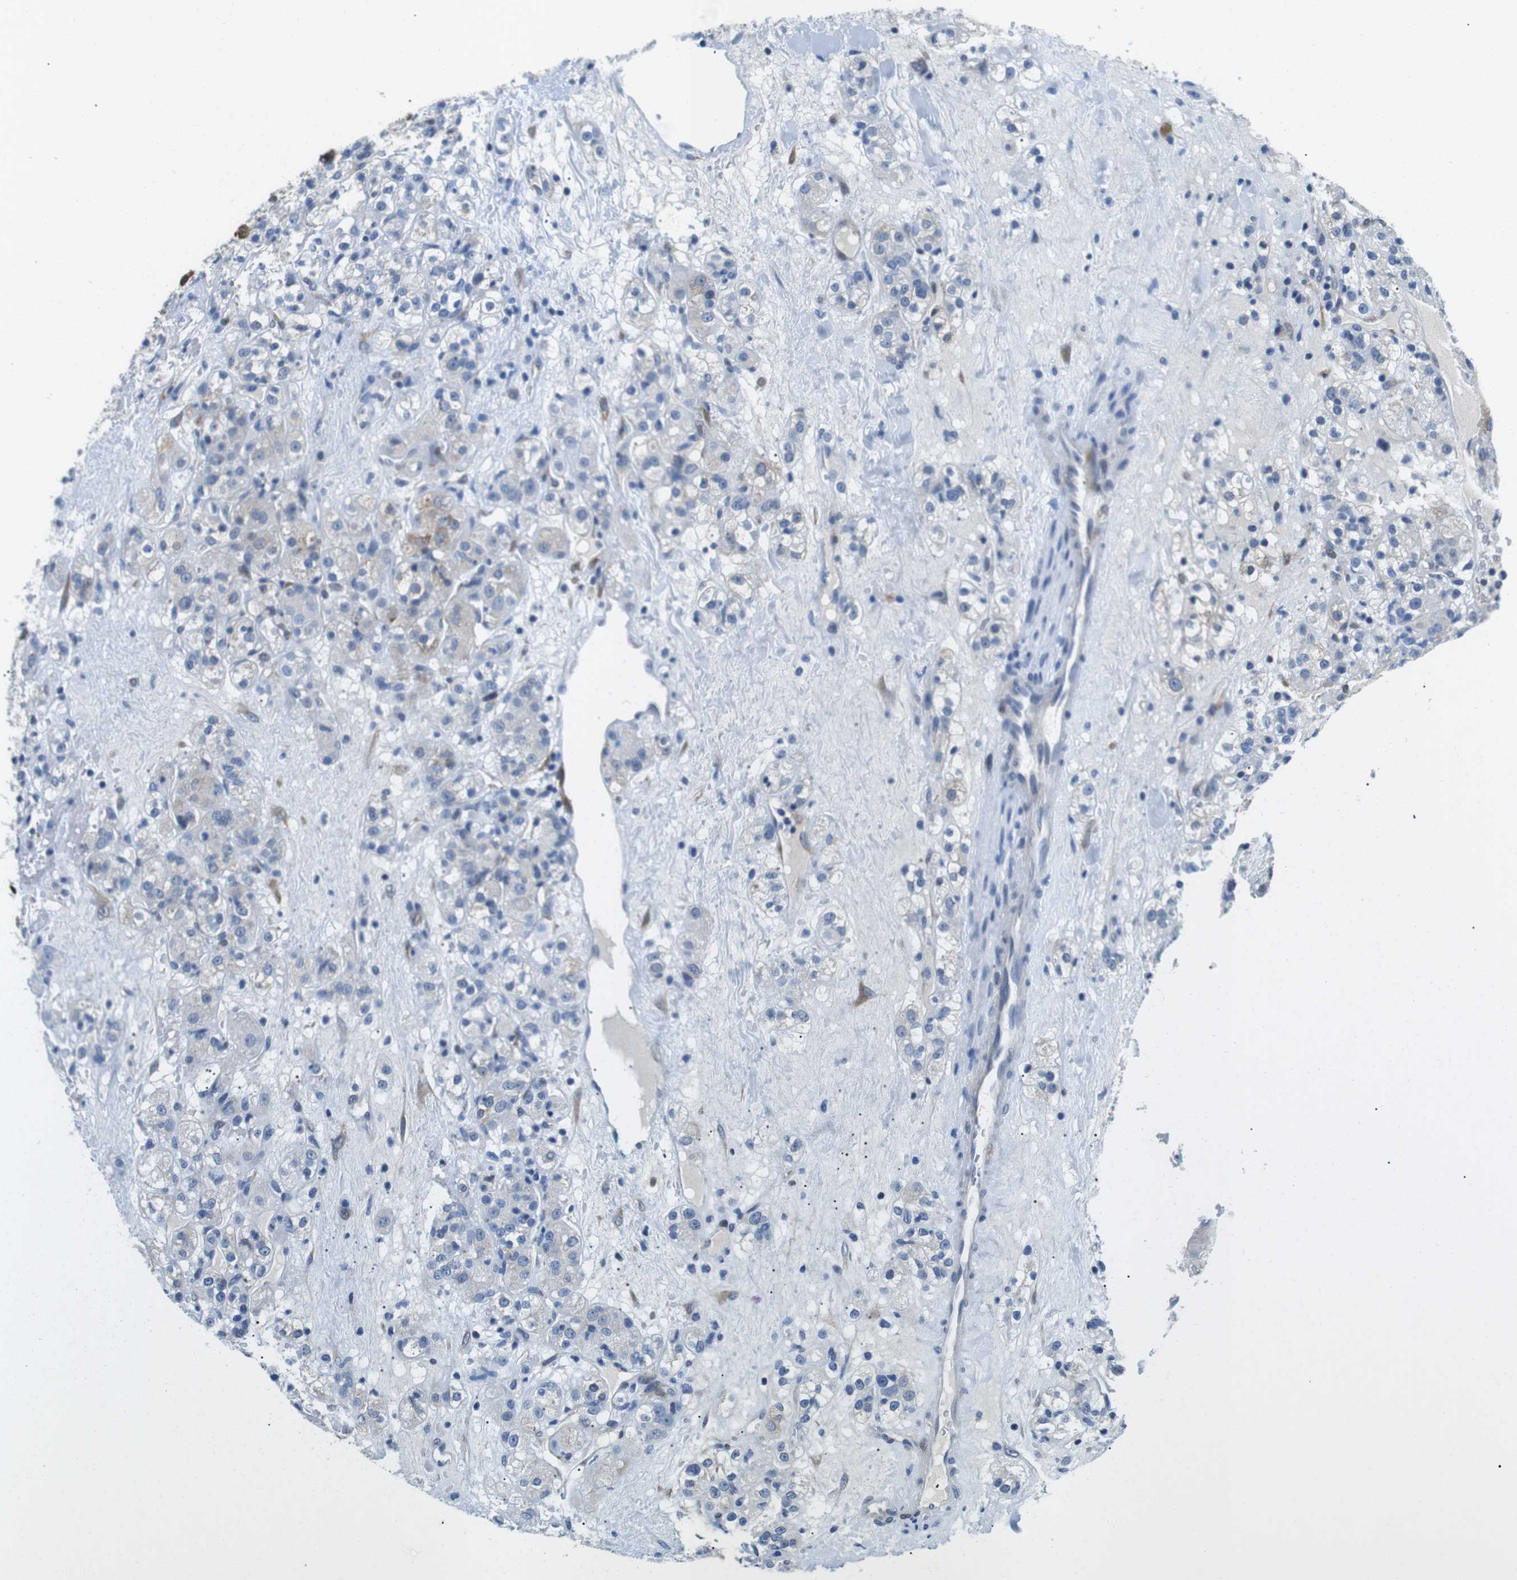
{"staining": {"intensity": "weak", "quantity": "<25%", "location": "cytoplasmic/membranous"}, "tissue": "renal cancer", "cell_type": "Tumor cells", "image_type": "cancer", "snomed": [{"axis": "morphology", "description": "Normal tissue, NOS"}, {"axis": "morphology", "description": "Adenocarcinoma, NOS"}, {"axis": "topography", "description": "Kidney"}], "caption": "Immunohistochemical staining of human renal cancer (adenocarcinoma) demonstrates no significant positivity in tumor cells.", "gene": "PHLDA1", "patient": {"sex": "male", "age": 61}}